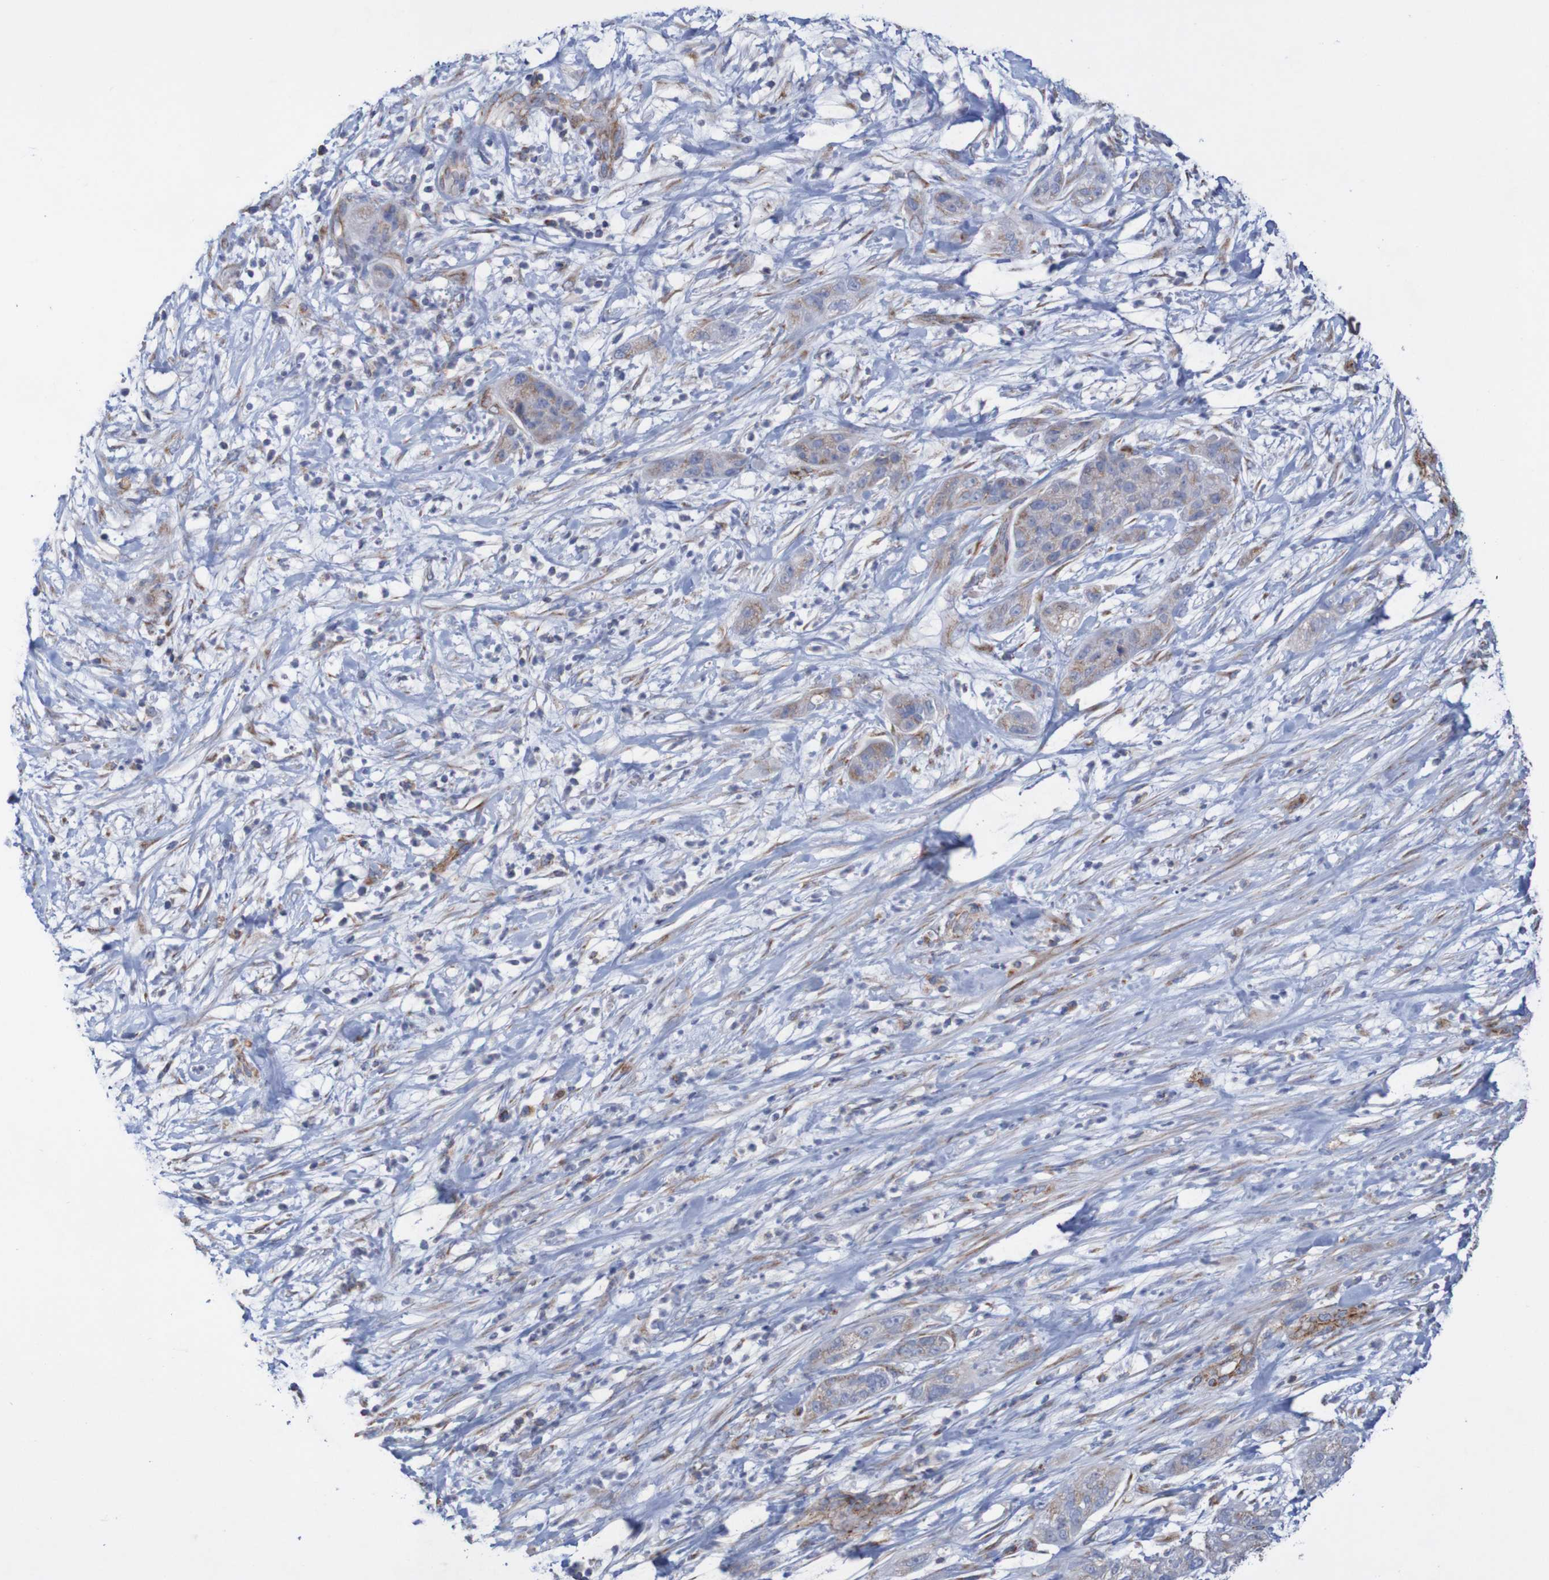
{"staining": {"intensity": "moderate", "quantity": ">75%", "location": "cytoplasmic/membranous"}, "tissue": "pancreatic cancer", "cell_type": "Tumor cells", "image_type": "cancer", "snomed": [{"axis": "morphology", "description": "Adenocarcinoma, NOS"}, {"axis": "topography", "description": "Pancreas"}], "caption": "Pancreatic cancer was stained to show a protein in brown. There is medium levels of moderate cytoplasmic/membranous positivity in about >75% of tumor cells. (Brightfield microscopy of DAB IHC at high magnification).", "gene": "MMEL1", "patient": {"sex": "female", "age": 78}}